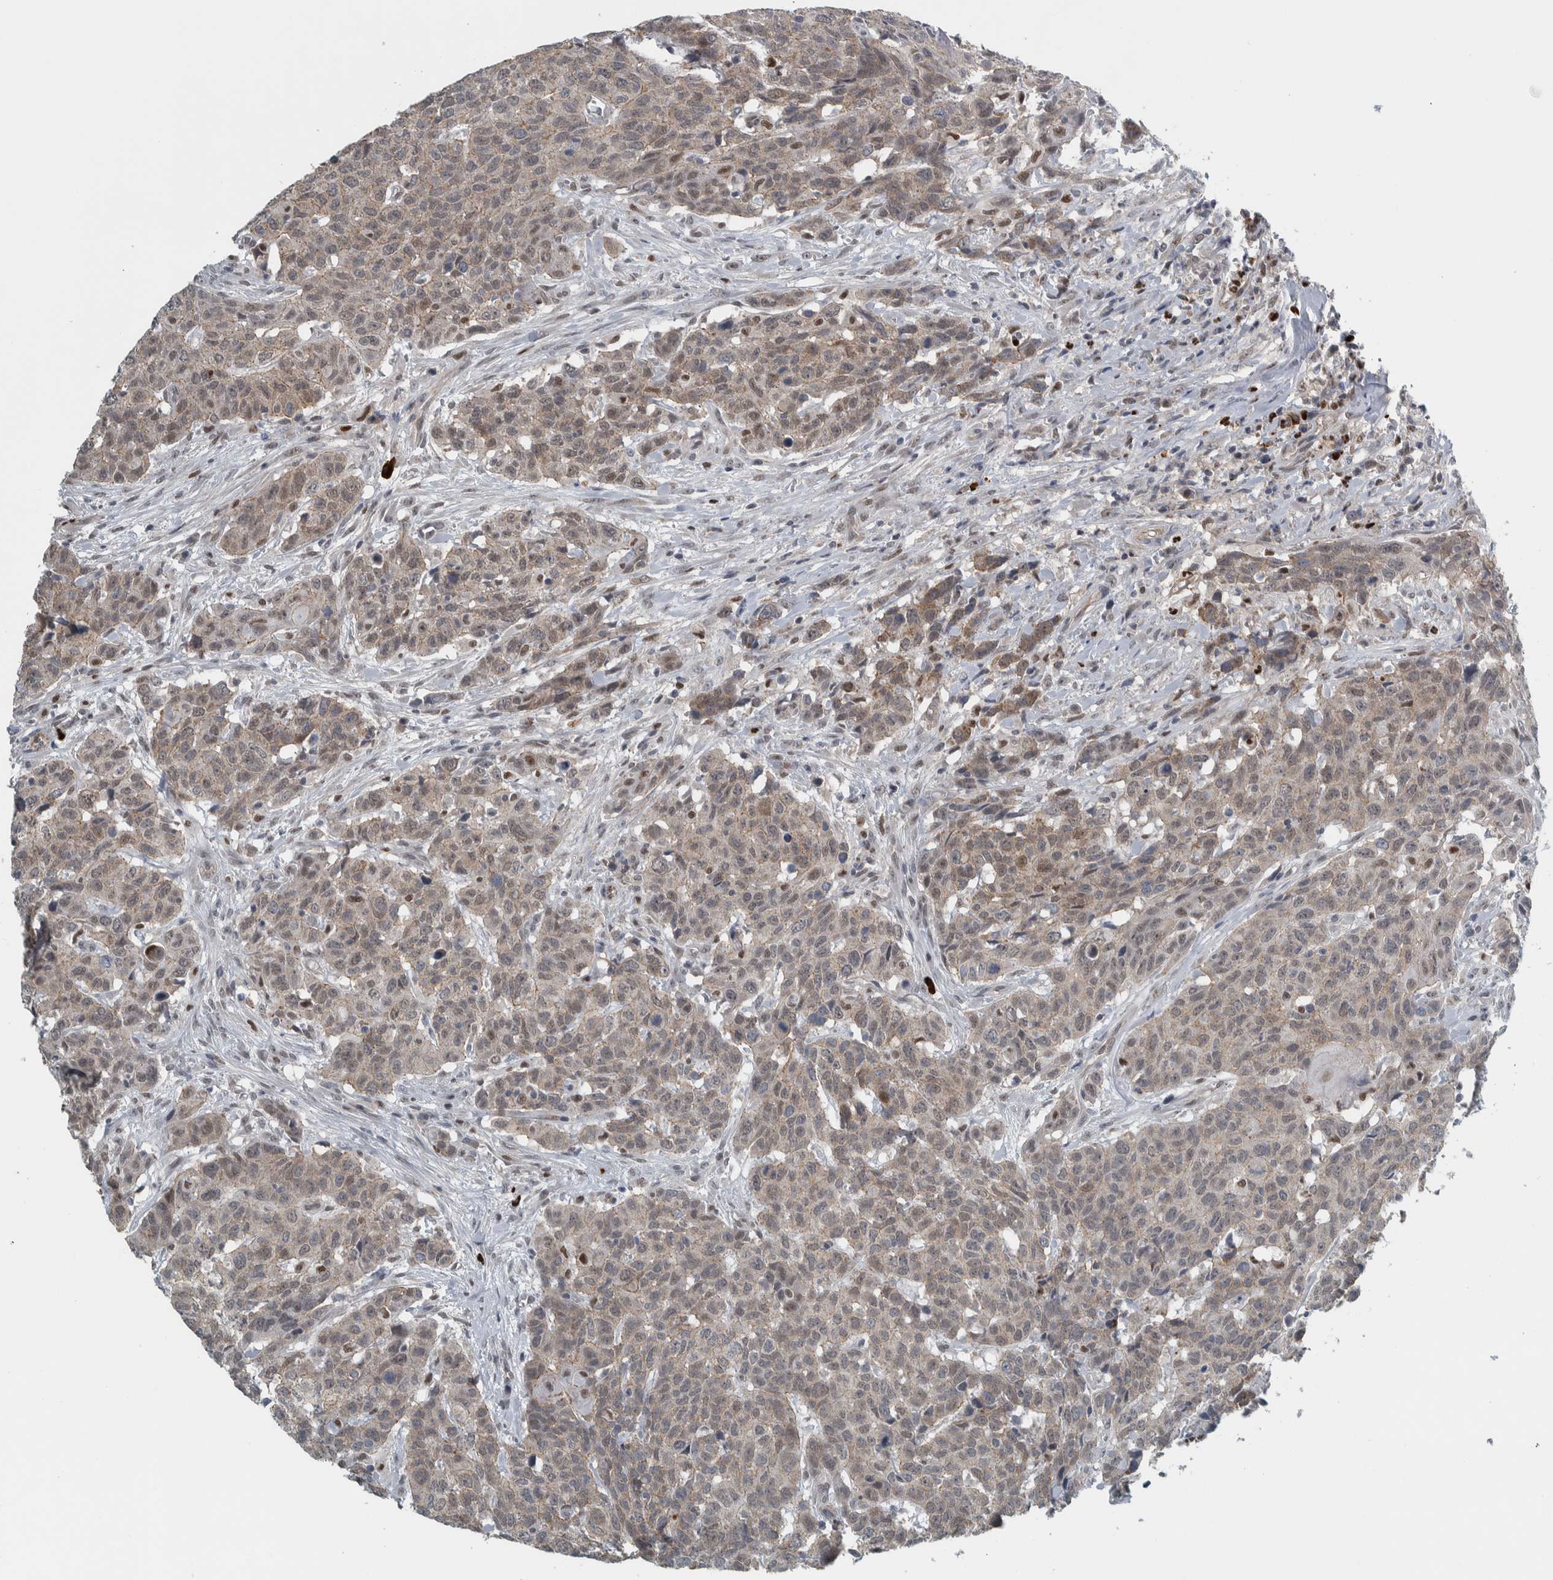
{"staining": {"intensity": "weak", "quantity": ">75%", "location": "cytoplasmic/membranous"}, "tissue": "head and neck cancer", "cell_type": "Tumor cells", "image_type": "cancer", "snomed": [{"axis": "morphology", "description": "Squamous cell carcinoma, NOS"}, {"axis": "topography", "description": "Head-Neck"}], "caption": "Head and neck cancer (squamous cell carcinoma) tissue shows weak cytoplasmic/membranous expression in approximately >75% of tumor cells, visualized by immunohistochemistry. (brown staining indicates protein expression, while blue staining denotes nuclei).", "gene": "ADPRM", "patient": {"sex": "male", "age": 66}}